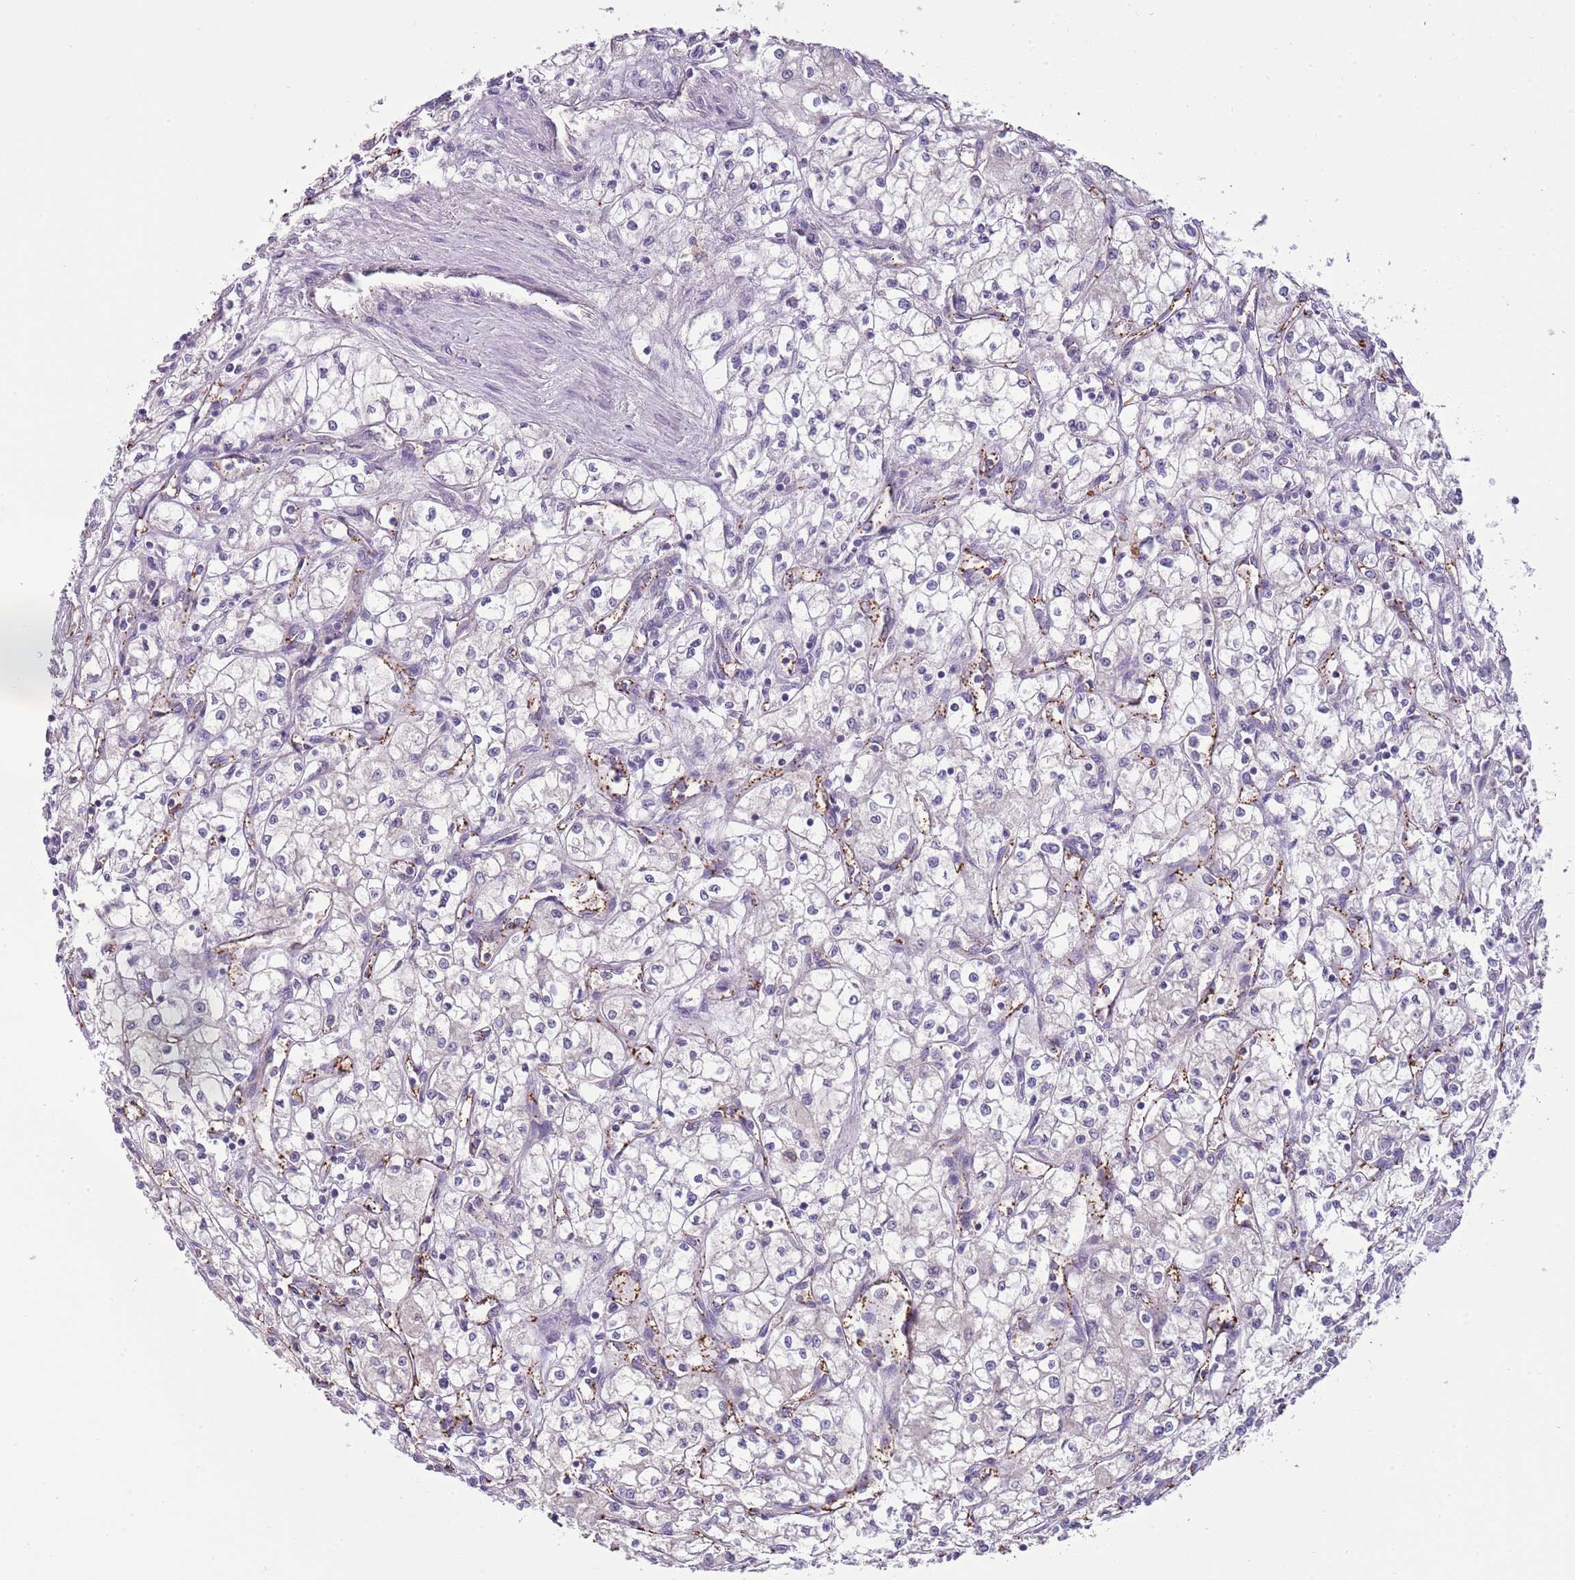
{"staining": {"intensity": "negative", "quantity": "none", "location": "none"}, "tissue": "renal cancer", "cell_type": "Tumor cells", "image_type": "cancer", "snomed": [{"axis": "morphology", "description": "Adenocarcinoma, NOS"}, {"axis": "topography", "description": "Kidney"}], "caption": "Micrograph shows no significant protein expression in tumor cells of adenocarcinoma (renal).", "gene": "HES3", "patient": {"sex": "male", "age": 59}}